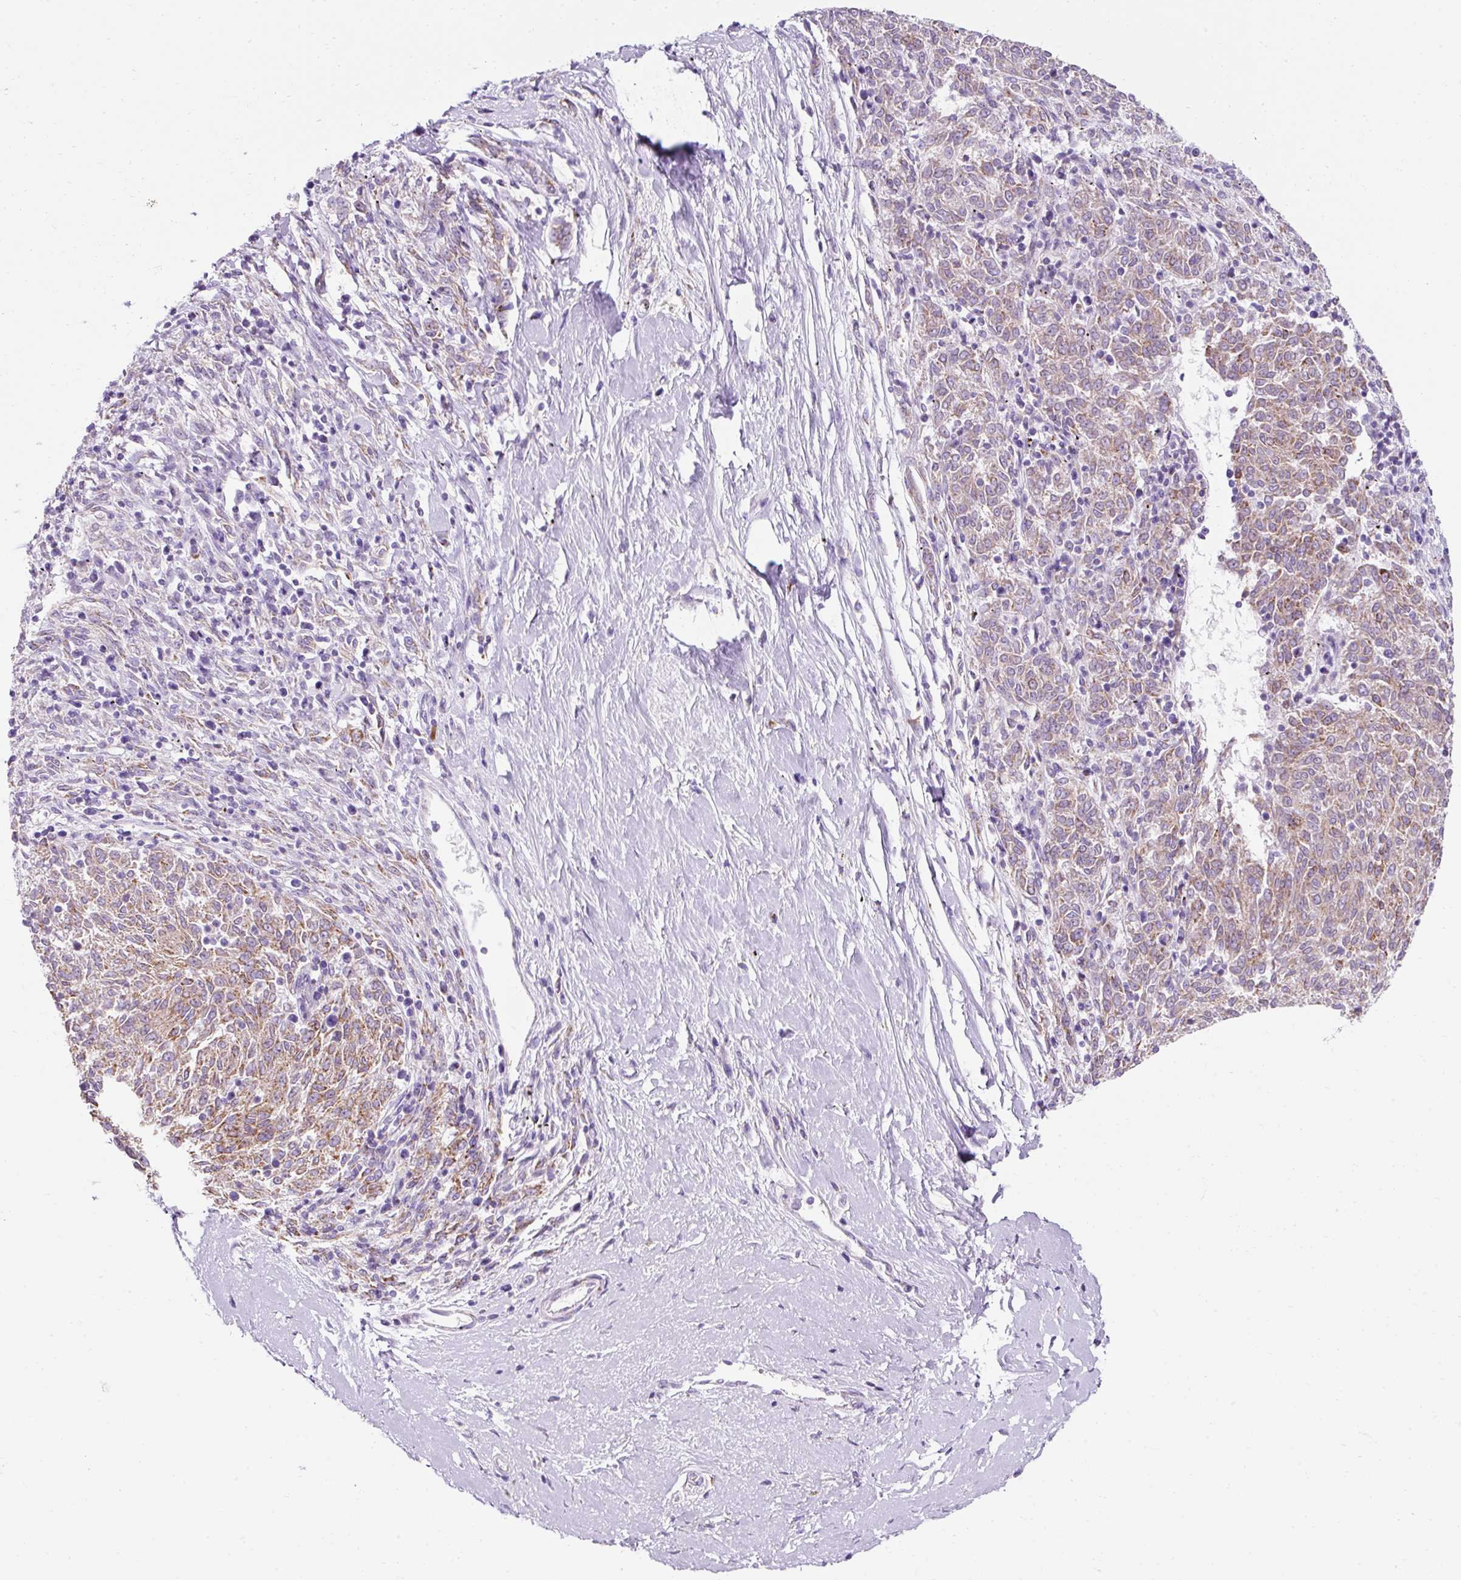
{"staining": {"intensity": "moderate", "quantity": ">75%", "location": "cytoplasmic/membranous"}, "tissue": "melanoma", "cell_type": "Tumor cells", "image_type": "cancer", "snomed": [{"axis": "morphology", "description": "Malignant melanoma, NOS"}, {"axis": "topography", "description": "Skin"}], "caption": "Malignant melanoma was stained to show a protein in brown. There is medium levels of moderate cytoplasmic/membranous staining in approximately >75% of tumor cells. The staining was performed using DAB, with brown indicating positive protein expression. Nuclei are stained blue with hematoxylin.", "gene": "PLPP2", "patient": {"sex": "female", "age": 72}}